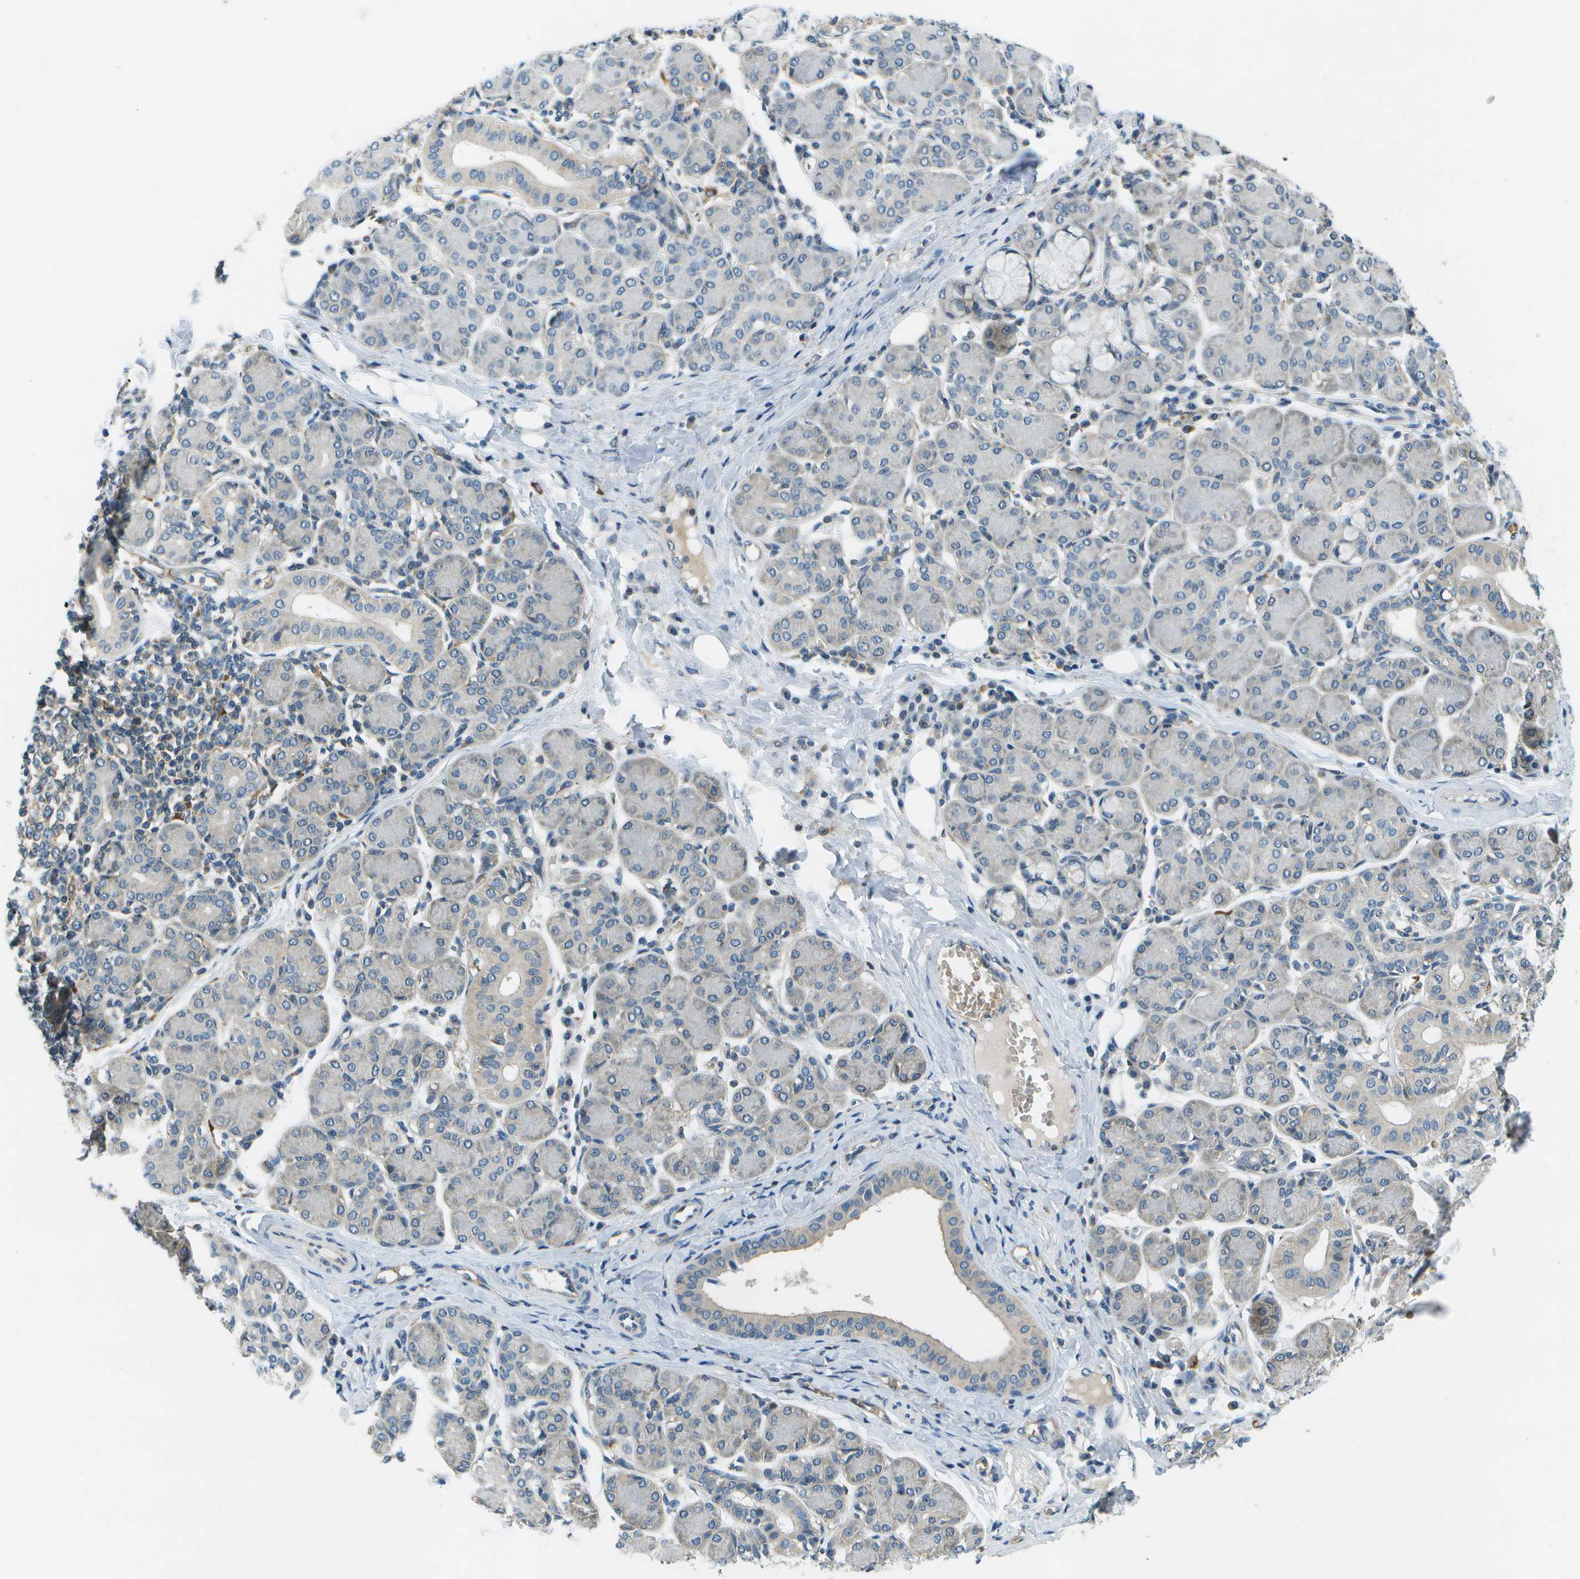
{"staining": {"intensity": "weak", "quantity": "<25%", "location": "cytoplasmic/membranous"}, "tissue": "salivary gland", "cell_type": "Glandular cells", "image_type": "normal", "snomed": [{"axis": "morphology", "description": "Normal tissue, NOS"}, {"axis": "morphology", "description": "Inflammation, NOS"}, {"axis": "topography", "description": "Lymph node"}, {"axis": "topography", "description": "Salivary gland"}], "caption": "Glandular cells show no significant staining in benign salivary gland.", "gene": "CTIF", "patient": {"sex": "male", "age": 3}}